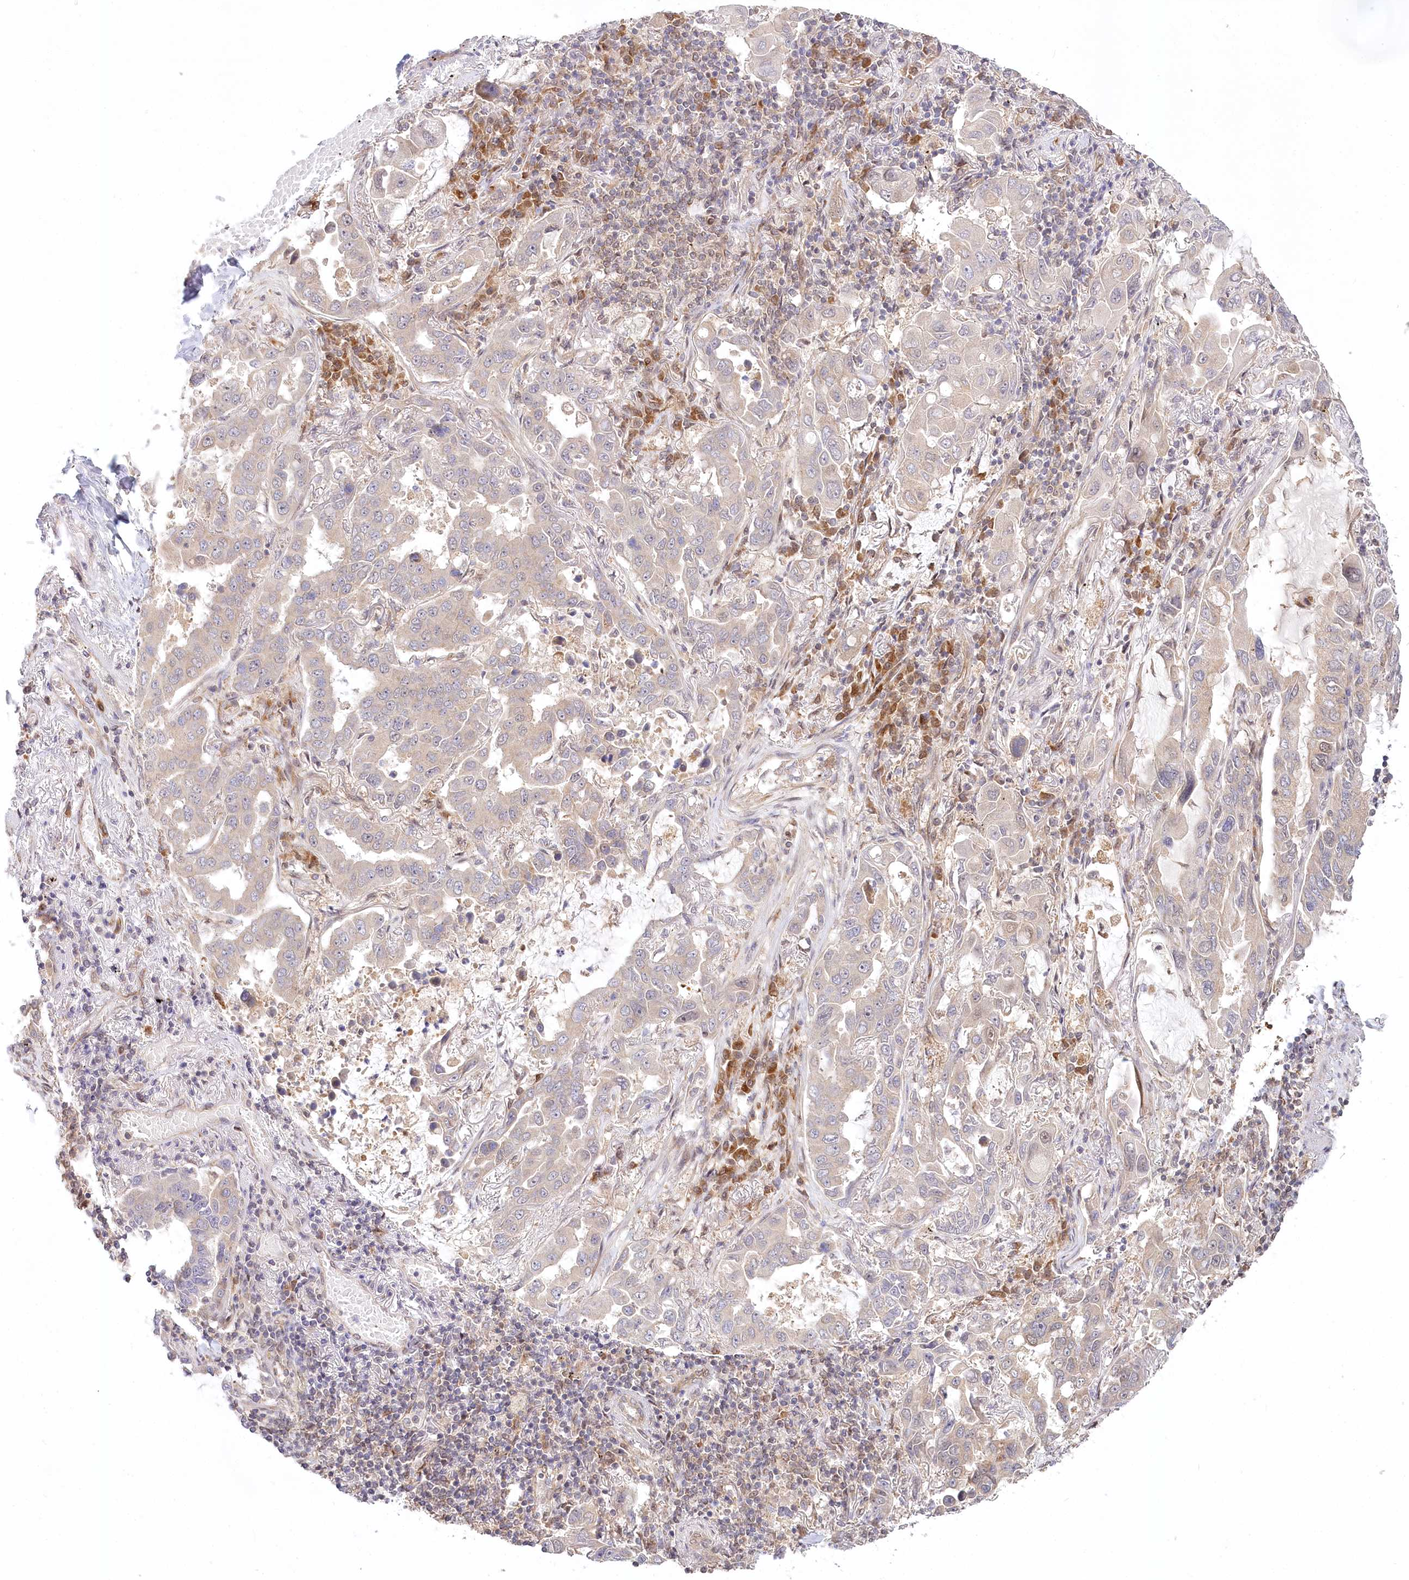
{"staining": {"intensity": "negative", "quantity": "none", "location": "none"}, "tissue": "lung cancer", "cell_type": "Tumor cells", "image_type": "cancer", "snomed": [{"axis": "morphology", "description": "Adenocarcinoma, NOS"}, {"axis": "topography", "description": "Lung"}], "caption": "Immunohistochemistry micrograph of neoplastic tissue: human lung cancer stained with DAB (3,3'-diaminobenzidine) displays no significant protein positivity in tumor cells.", "gene": "CEP70", "patient": {"sex": "male", "age": 64}}